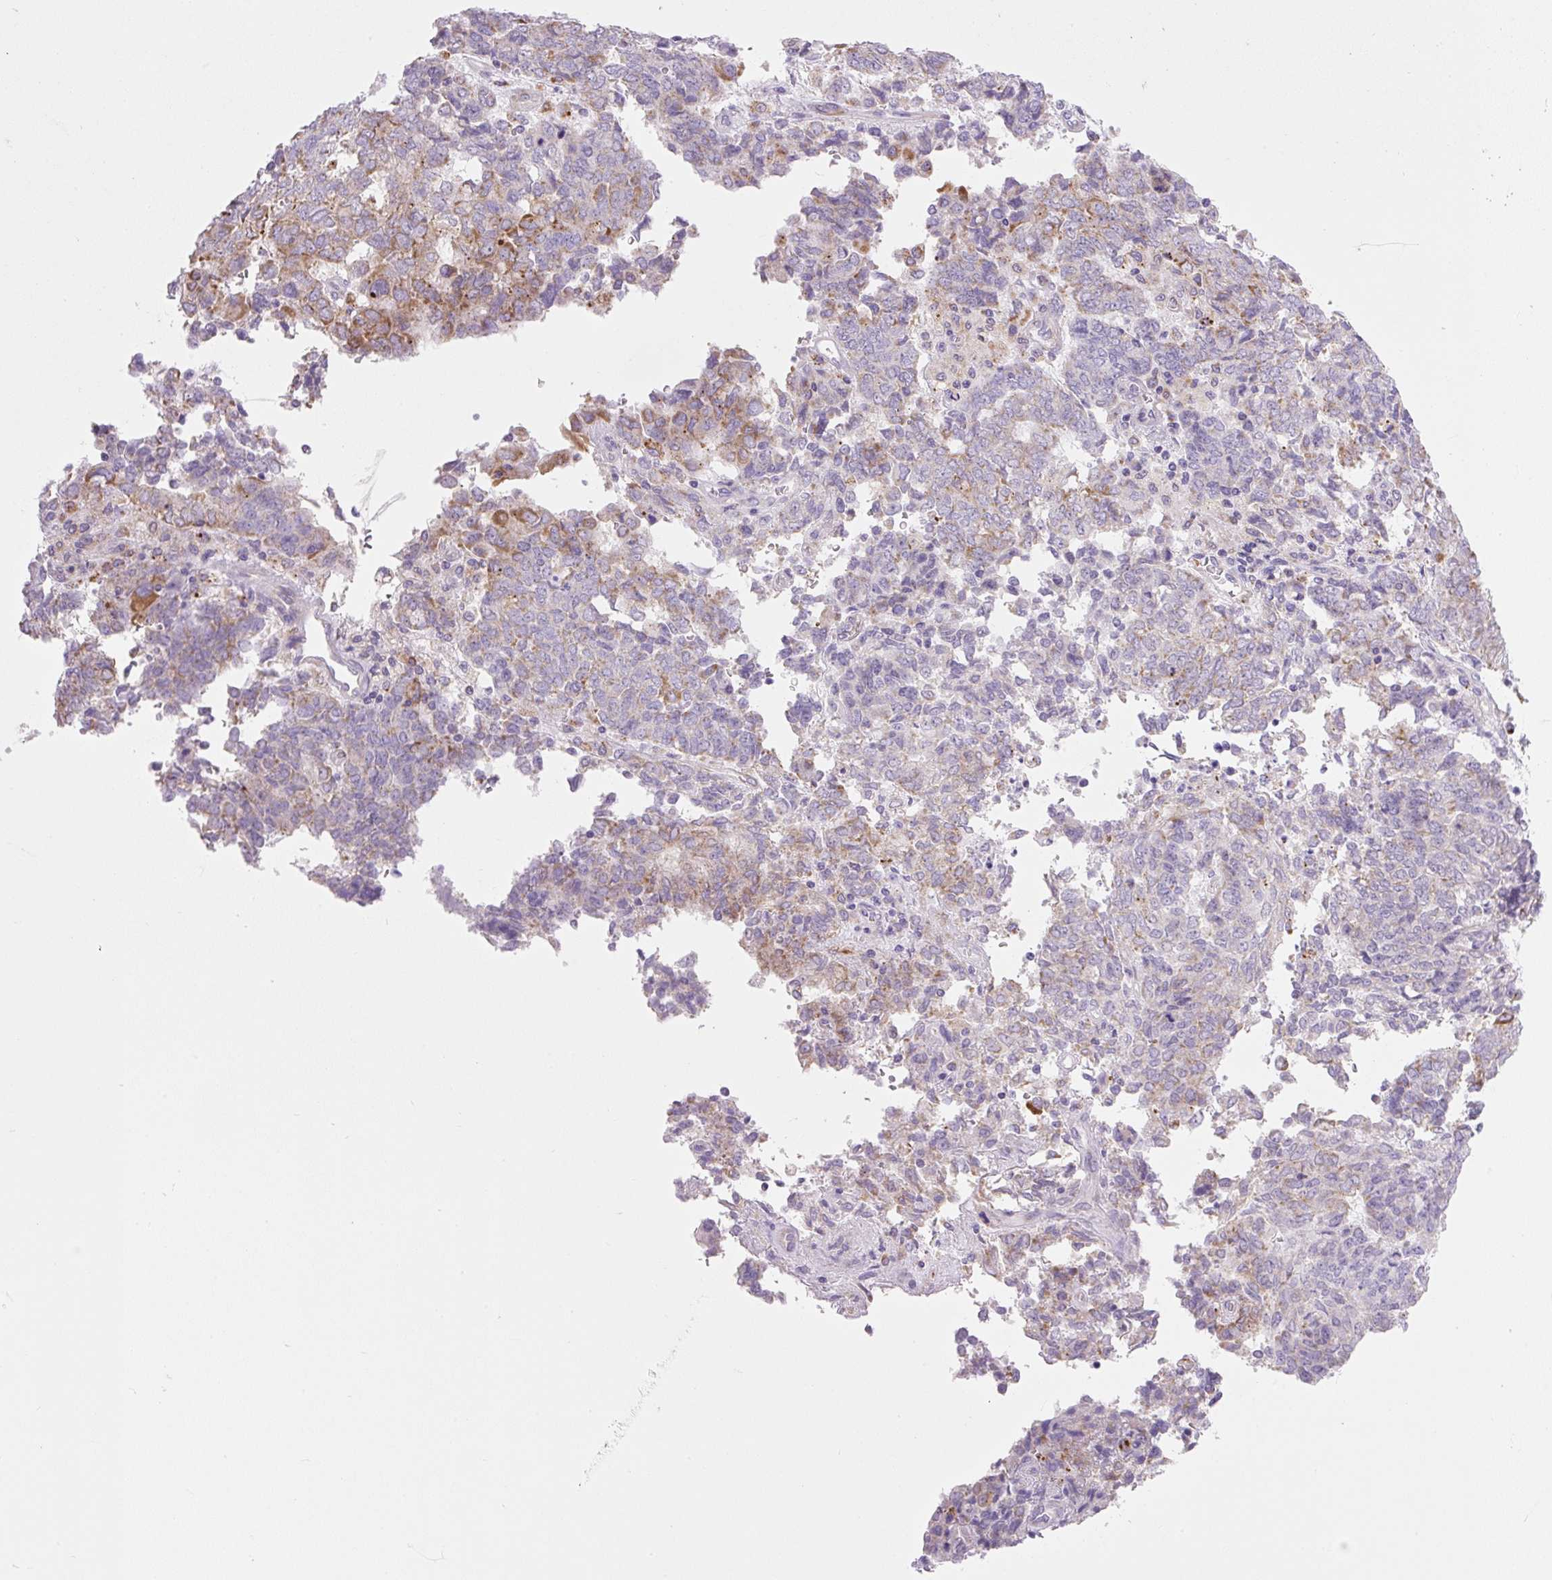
{"staining": {"intensity": "moderate", "quantity": "<25%", "location": "cytoplasmic/membranous"}, "tissue": "endometrial cancer", "cell_type": "Tumor cells", "image_type": "cancer", "snomed": [{"axis": "morphology", "description": "Adenocarcinoma, NOS"}, {"axis": "topography", "description": "Endometrium"}], "caption": "Immunohistochemical staining of human endometrial cancer (adenocarcinoma) demonstrates low levels of moderate cytoplasmic/membranous positivity in about <25% of tumor cells. (IHC, brightfield microscopy, high magnification).", "gene": "RNASE10", "patient": {"sex": "female", "age": 80}}